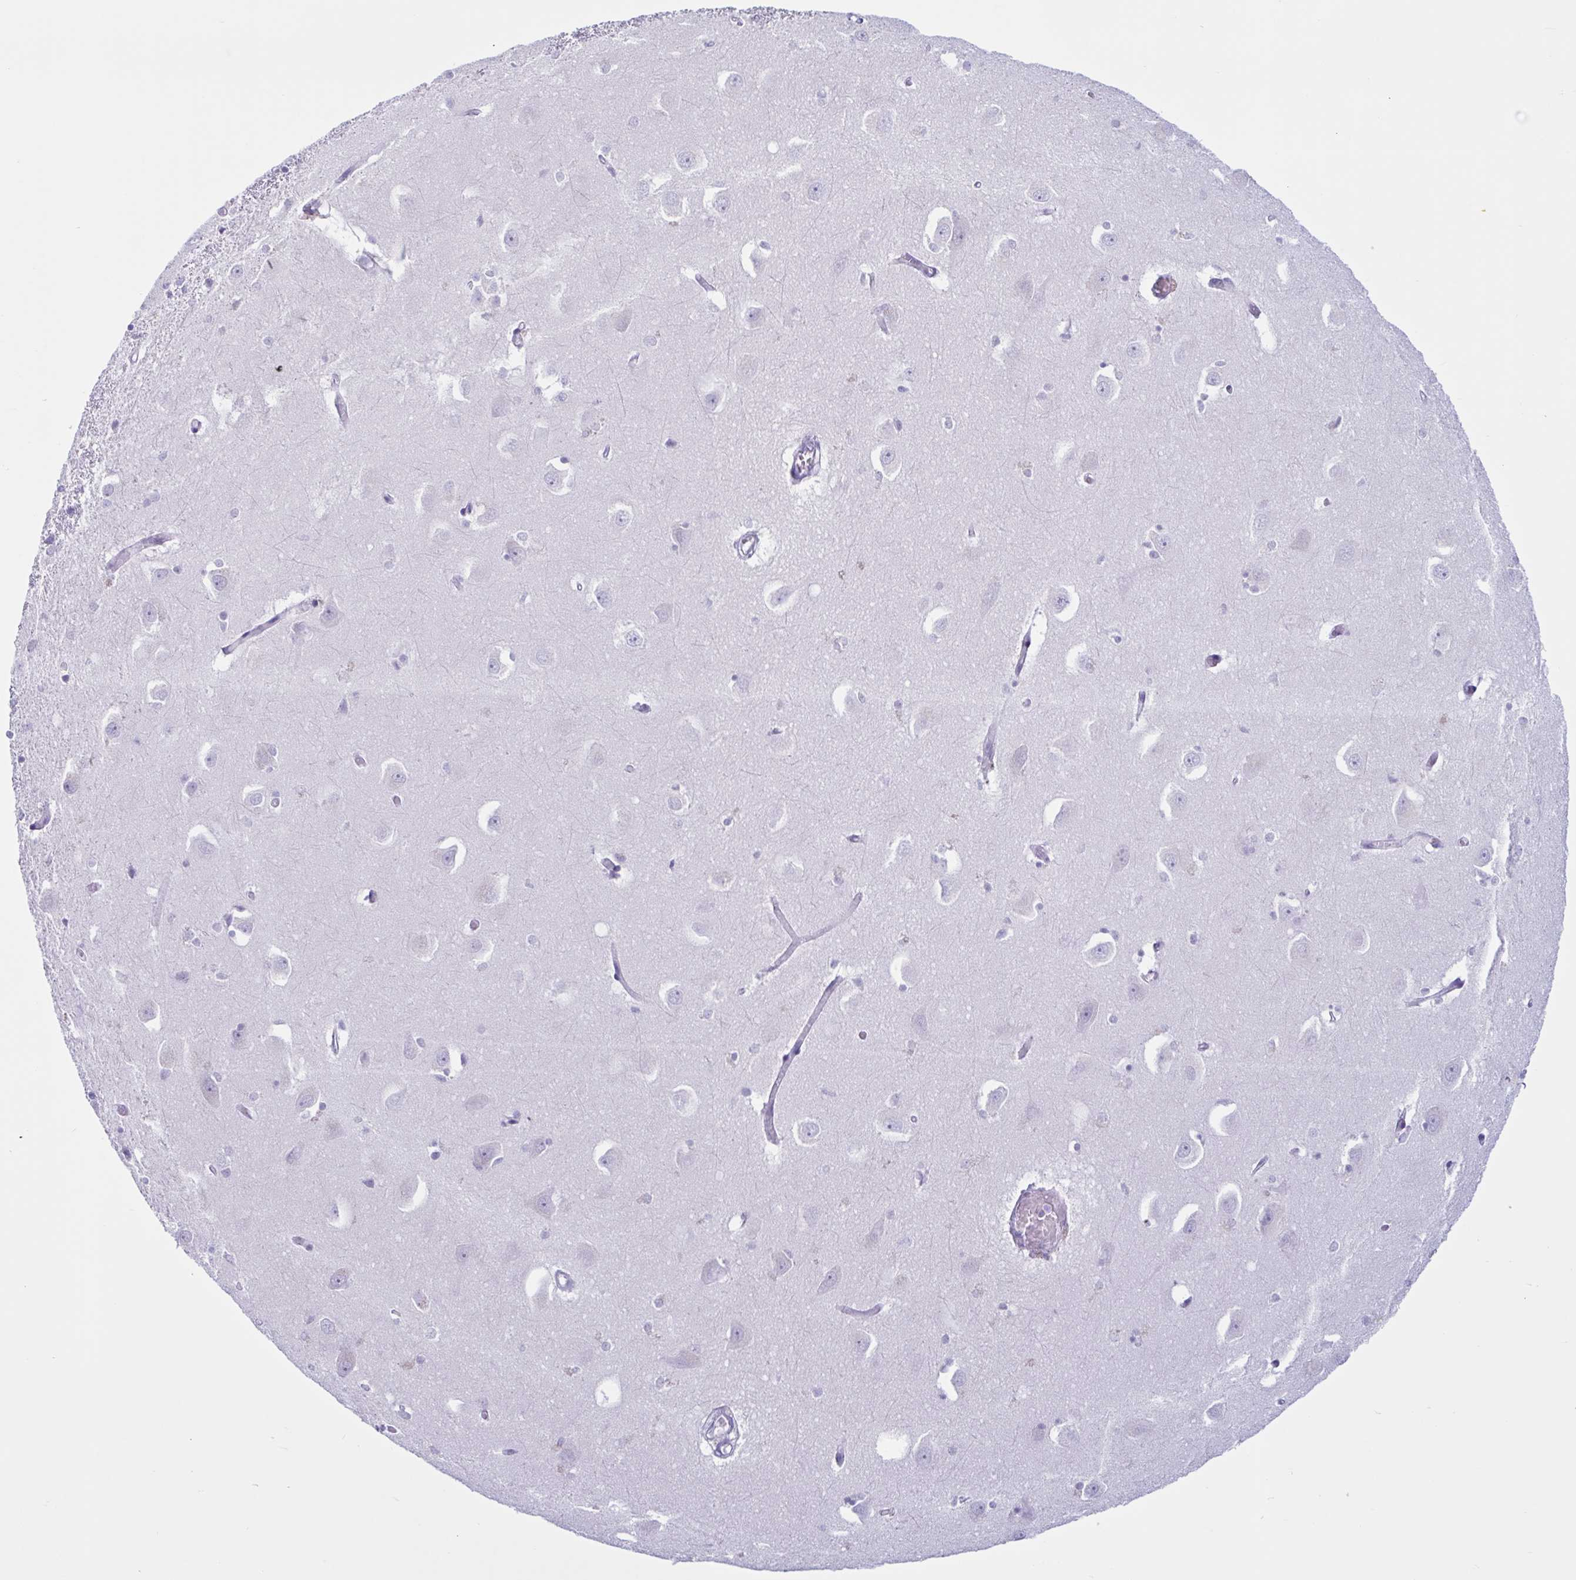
{"staining": {"intensity": "negative", "quantity": "none", "location": "none"}, "tissue": "caudate", "cell_type": "Glial cells", "image_type": "normal", "snomed": [{"axis": "morphology", "description": "Normal tissue, NOS"}, {"axis": "topography", "description": "Lateral ventricle wall"}, {"axis": "topography", "description": "Hippocampus"}], "caption": "Immunohistochemistry of normal human caudate displays no staining in glial cells. (IHC, brightfield microscopy, high magnification).", "gene": "XCL1", "patient": {"sex": "female", "age": 63}}